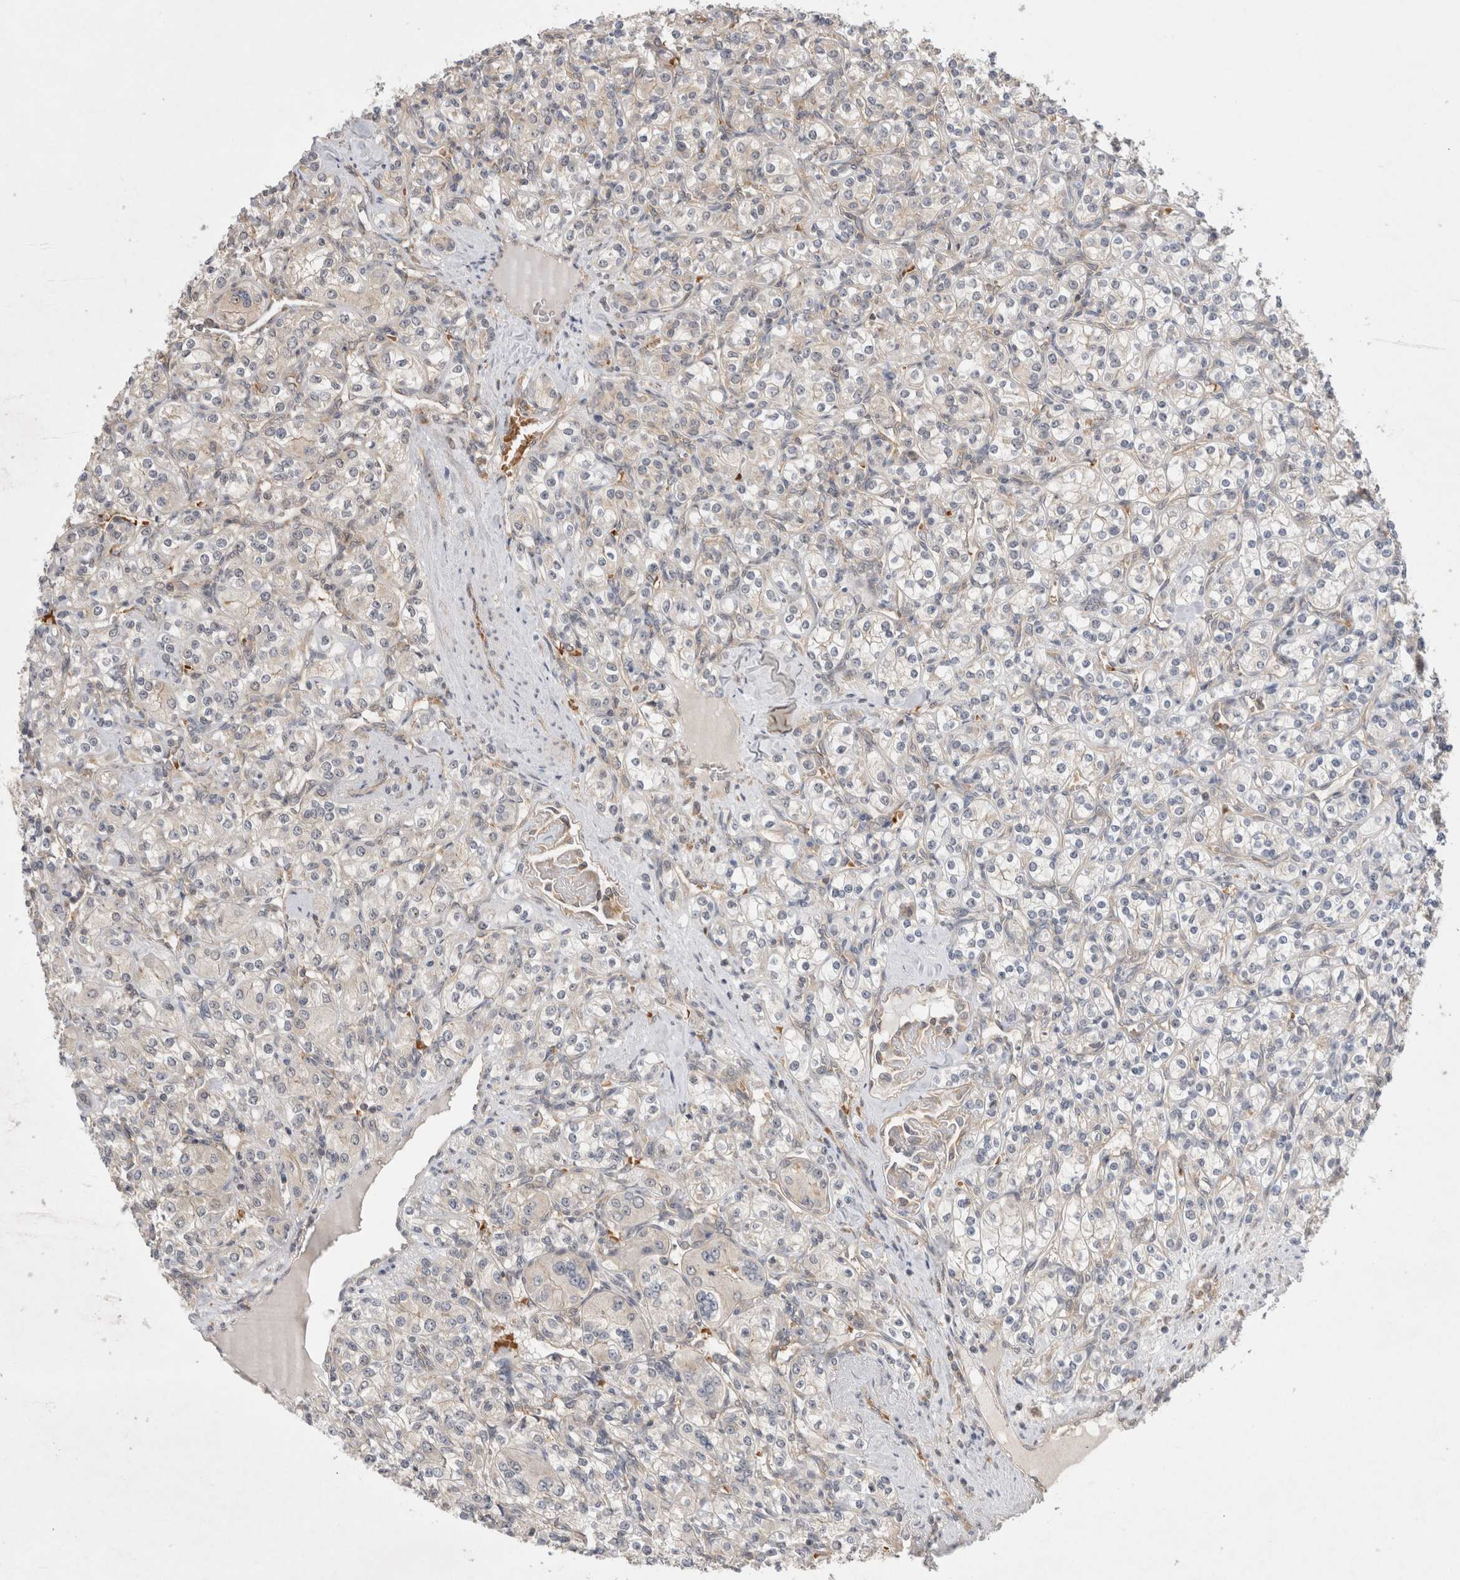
{"staining": {"intensity": "negative", "quantity": "none", "location": "none"}, "tissue": "renal cancer", "cell_type": "Tumor cells", "image_type": "cancer", "snomed": [{"axis": "morphology", "description": "Adenocarcinoma, NOS"}, {"axis": "topography", "description": "Kidney"}], "caption": "High power microscopy histopathology image of an IHC micrograph of renal cancer (adenocarcinoma), revealing no significant expression in tumor cells.", "gene": "EIF3E", "patient": {"sex": "male", "age": 77}}